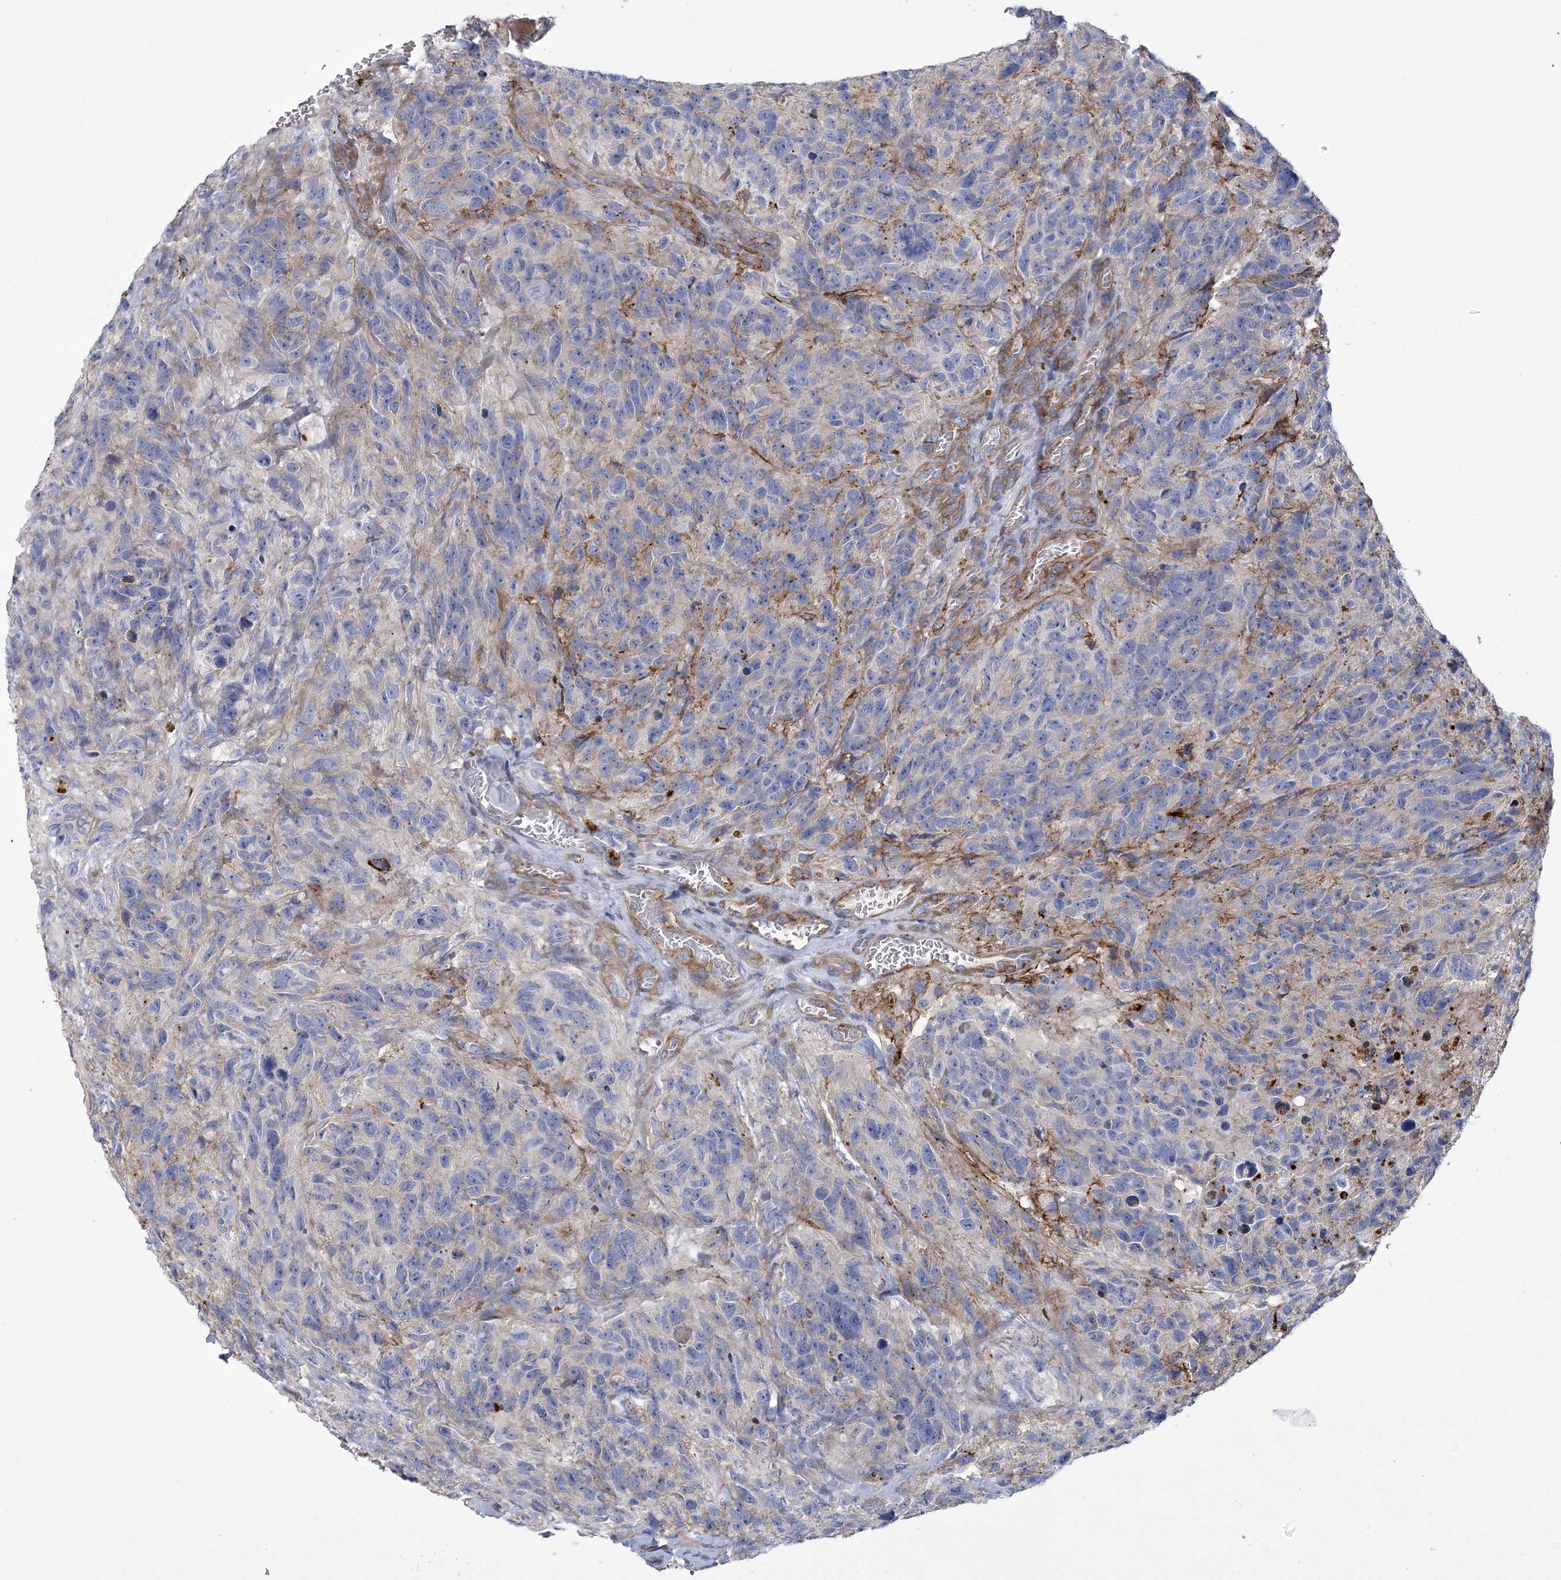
{"staining": {"intensity": "negative", "quantity": "none", "location": "none"}, "tissue": "glioma", "cell_type": "Tumor cells", "image_type": "cancer", "snomed": [{"axis": "morphology", "description": "Glioma, malignant, High grade"}, {"axis": "topography", "description": "Brain"}], "caption": "Malignant glioma (high-grade) stained for a protein using immunohistochemistry shows no expression tumor cells.", "gene": "ARSJ", "patient": {"sex": "male", "age": 69}}